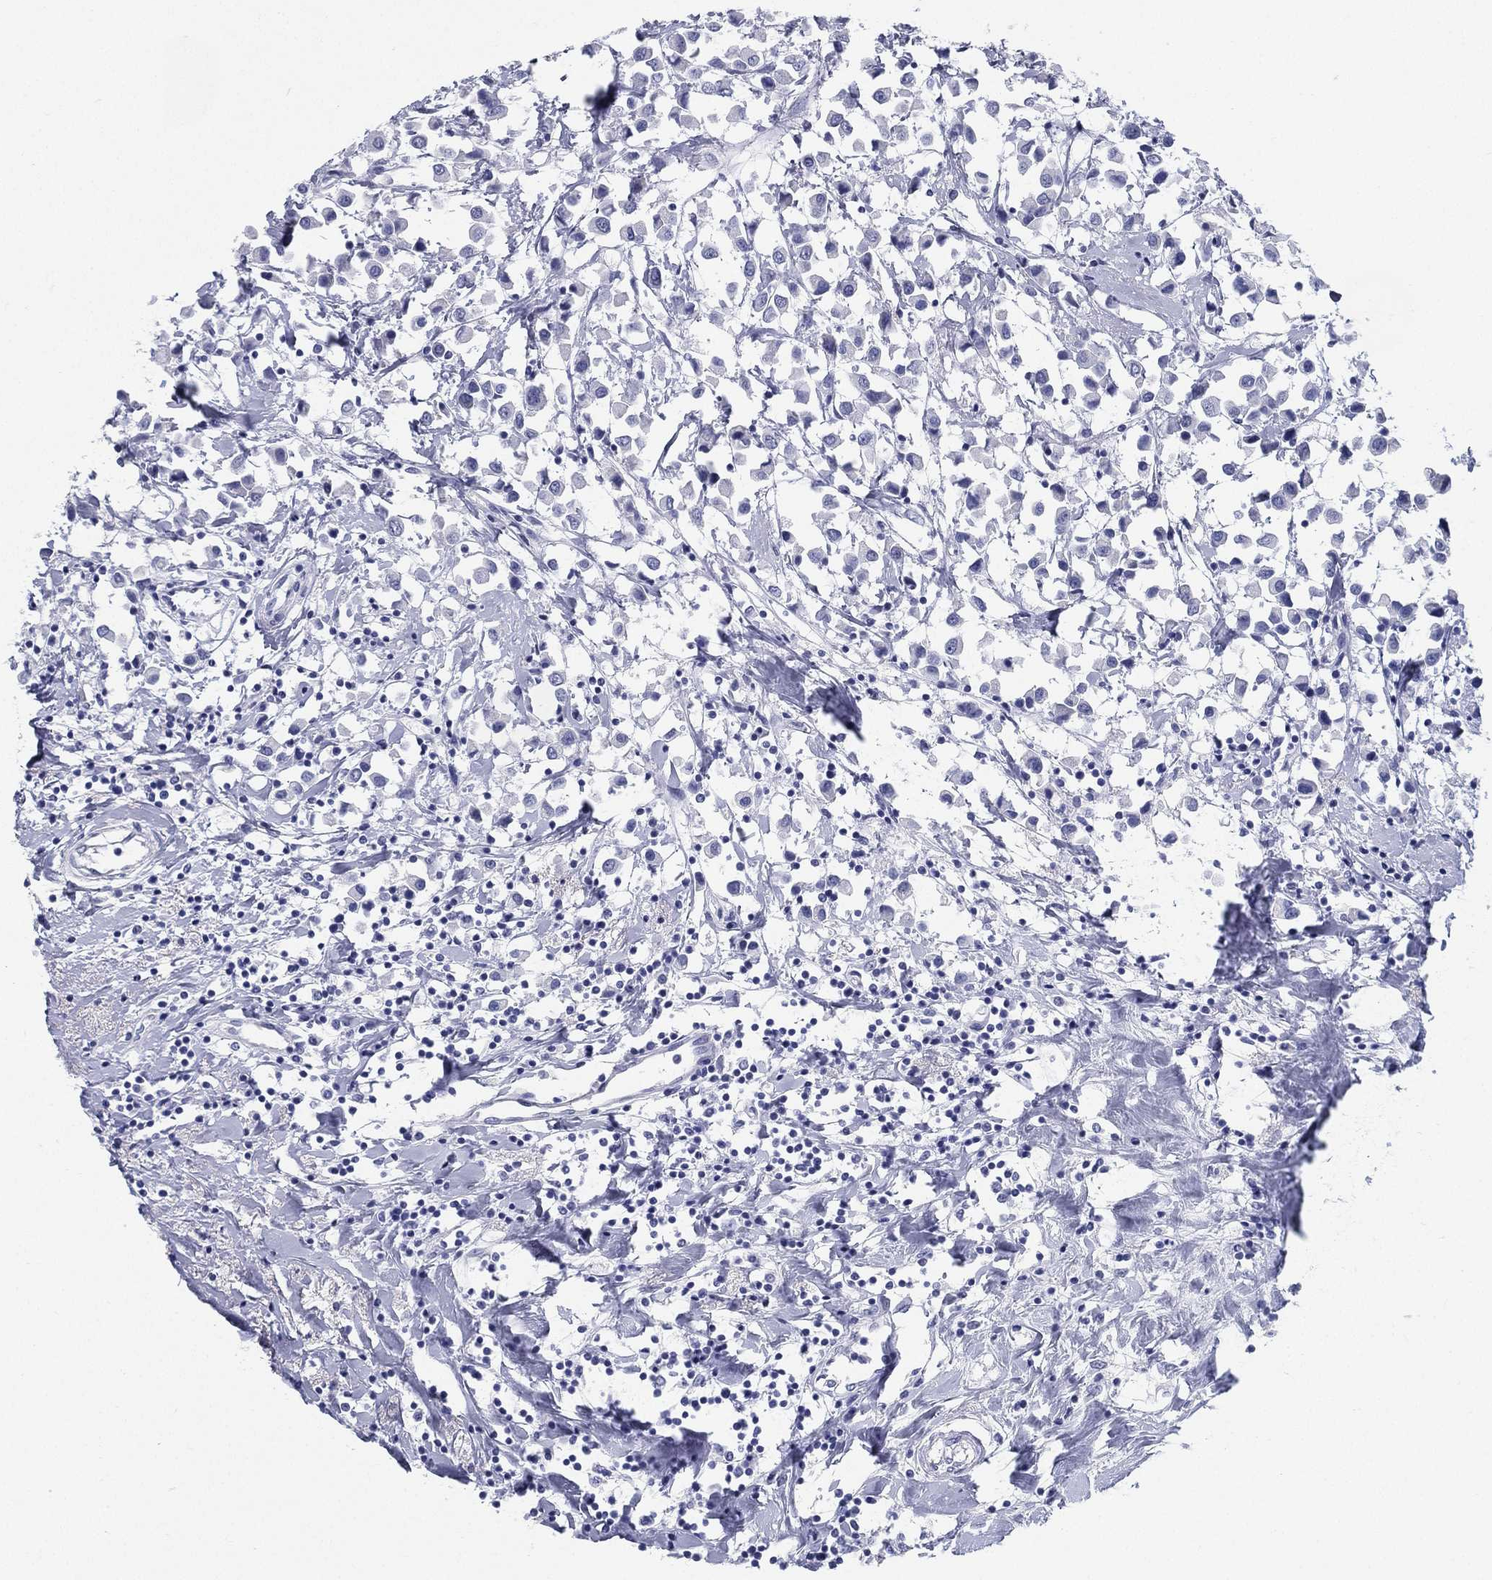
{"staining": {"intensity": "negative", "quantity": "none", "location": "none"}, "tissue": "breast cancer", "cell_type": "Tumor cells", "image_type": "cancer", "snomed": [{"axis": "morphology", "description": "Duct carcinoma"}, {"axis": "topography", "description": "Breast"}], "caption": "This is an immunohistochemistry (IHC) image of human breast intraductal carcinoma. There is no expression in tumor cells.", "gene": "ATP1B2", "patient": {"sex": "female", "age": 61}}